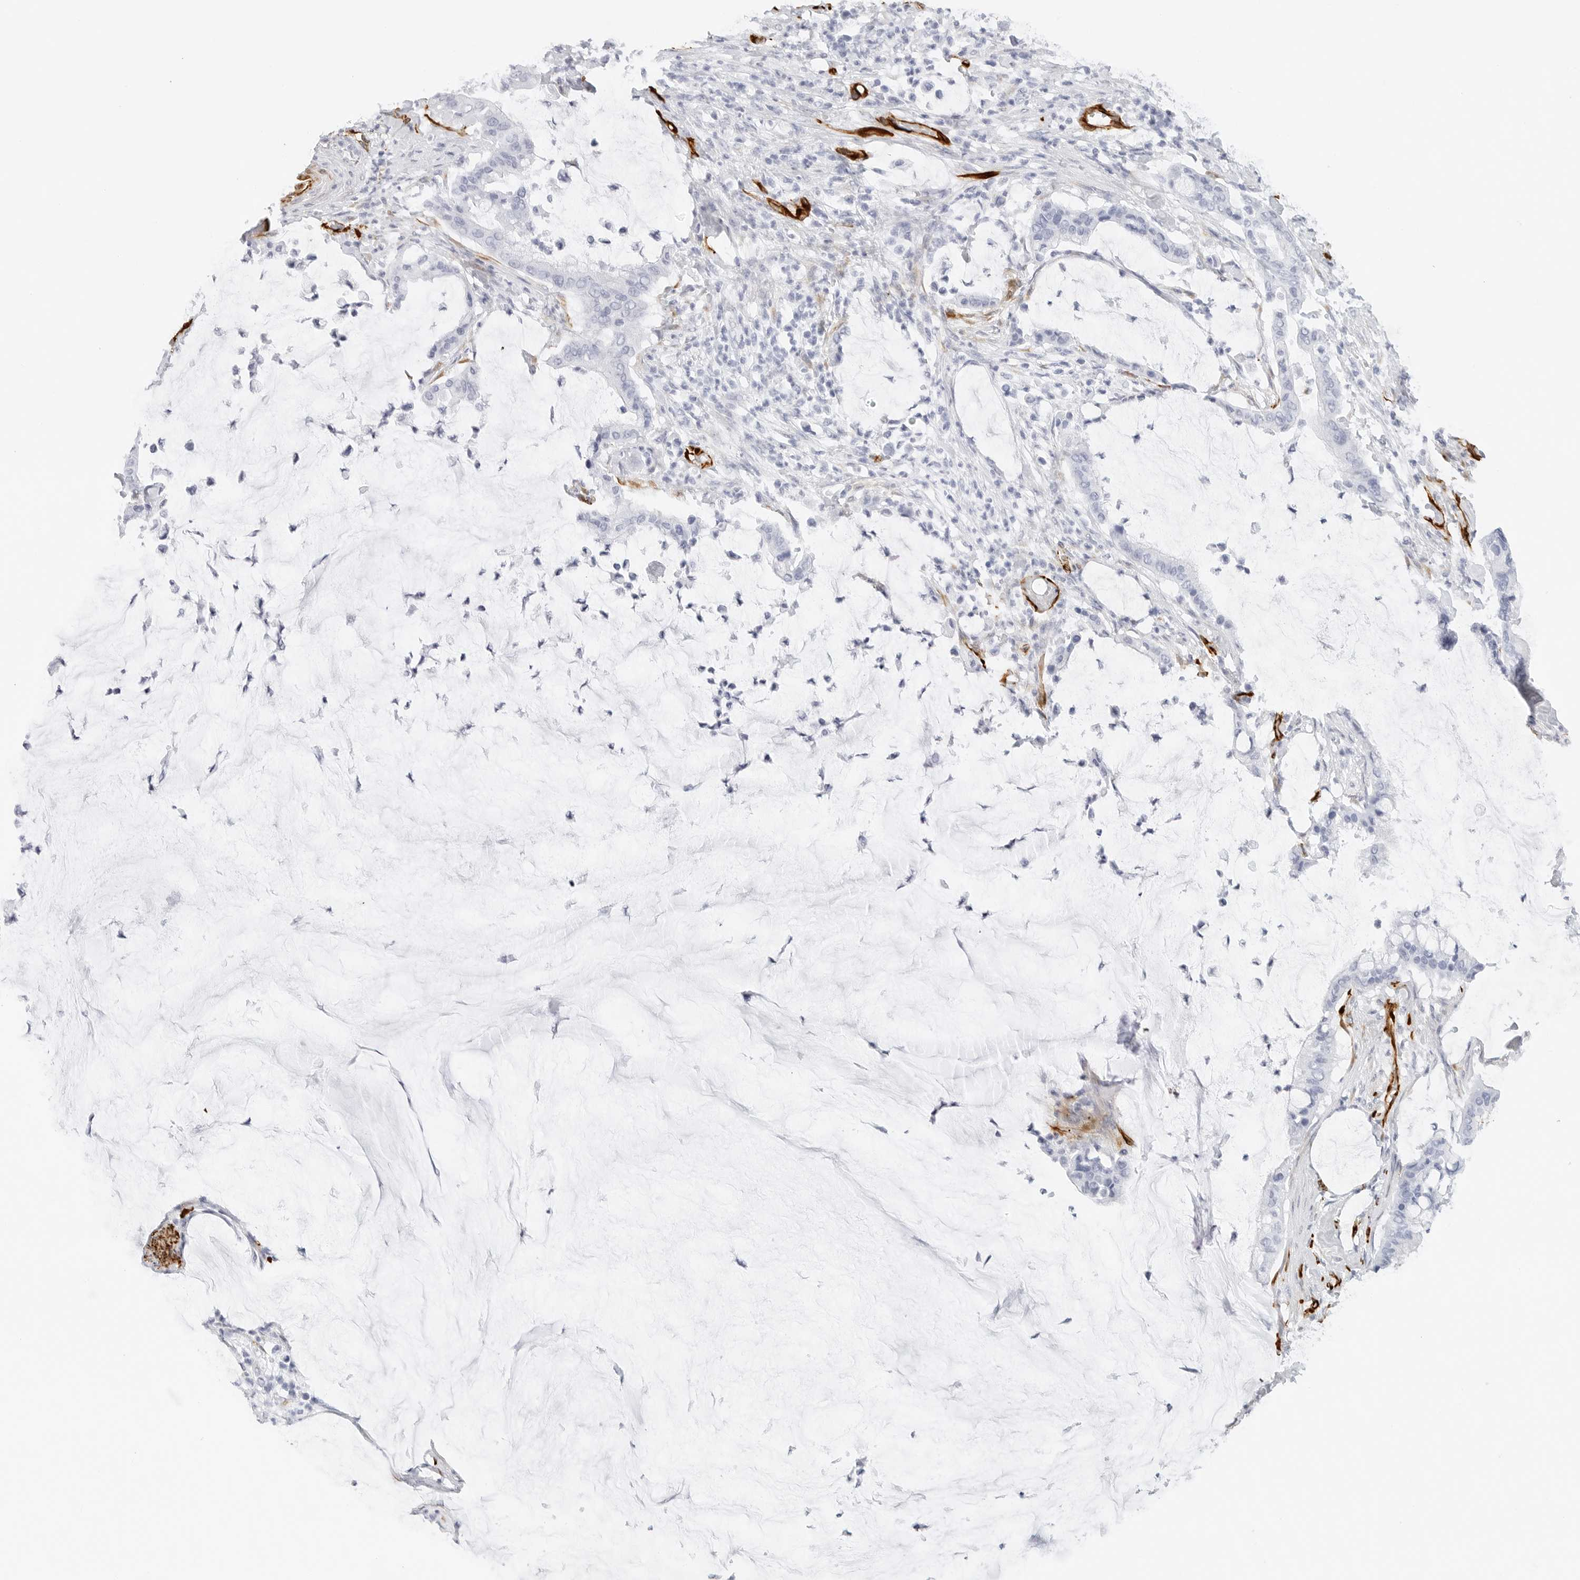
{"staining": {"intensity": "negative", "quantity": "none", "location": "none"}, "tissue": "pancreatic cancer", "cell_type": "Tumor cells", "image_type": "cancer", "snomed": [{"axis": "morphology", "description": "Adenocarcinoma, NOS"}, {"axis": "topography", "description": "Pancreas"}], "caption": "An IHC image of pancreatic adenocarcinoma is shown. There is no staining in tumor cells of pancreatic adenocarcinoma.", "gene": "NES", "patient": {"sex": "male", "age": 41}}